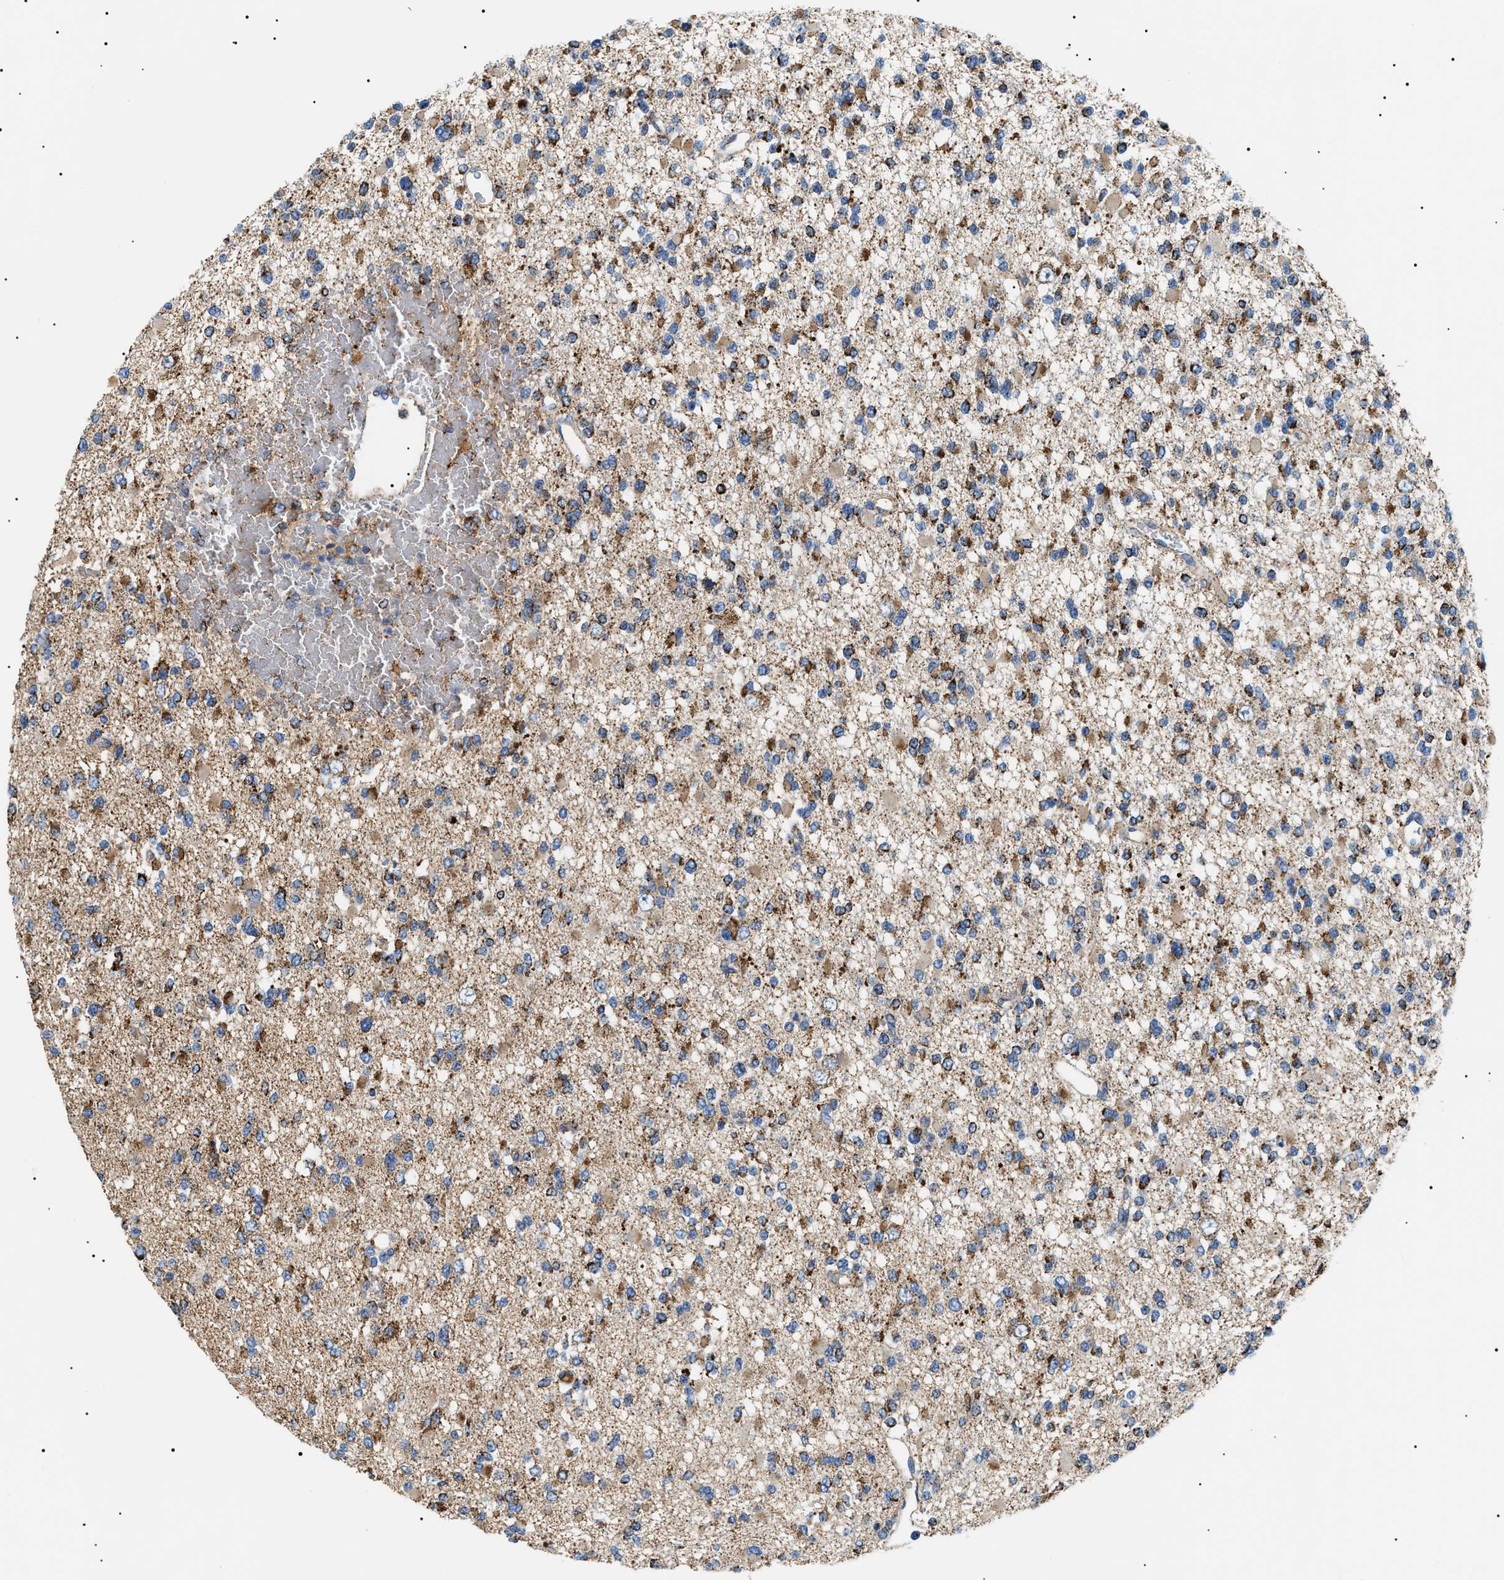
{"staining": {"intensity": "strong", "quantity": "25%-75%", "location": "cytoplasmic/membranous"}, "tissue": "glioma", "cell_type": "Tumor cells", "image_type": "cancer", "snomed": [{"axis": "morphology", "description": "Glioma, malignant, Low grade"}, {"axis": "topography", "description": "Brain"}], "caption": "Immunohistochemistry image of human glioma stained for a protein (brown), which demonstrates high levels of strong cytoplasmic/membranous positivity in approximately 25%-75% of tumor cells.", "gene": "OXSM", "patient": {"sex": "female", "age": 22}}